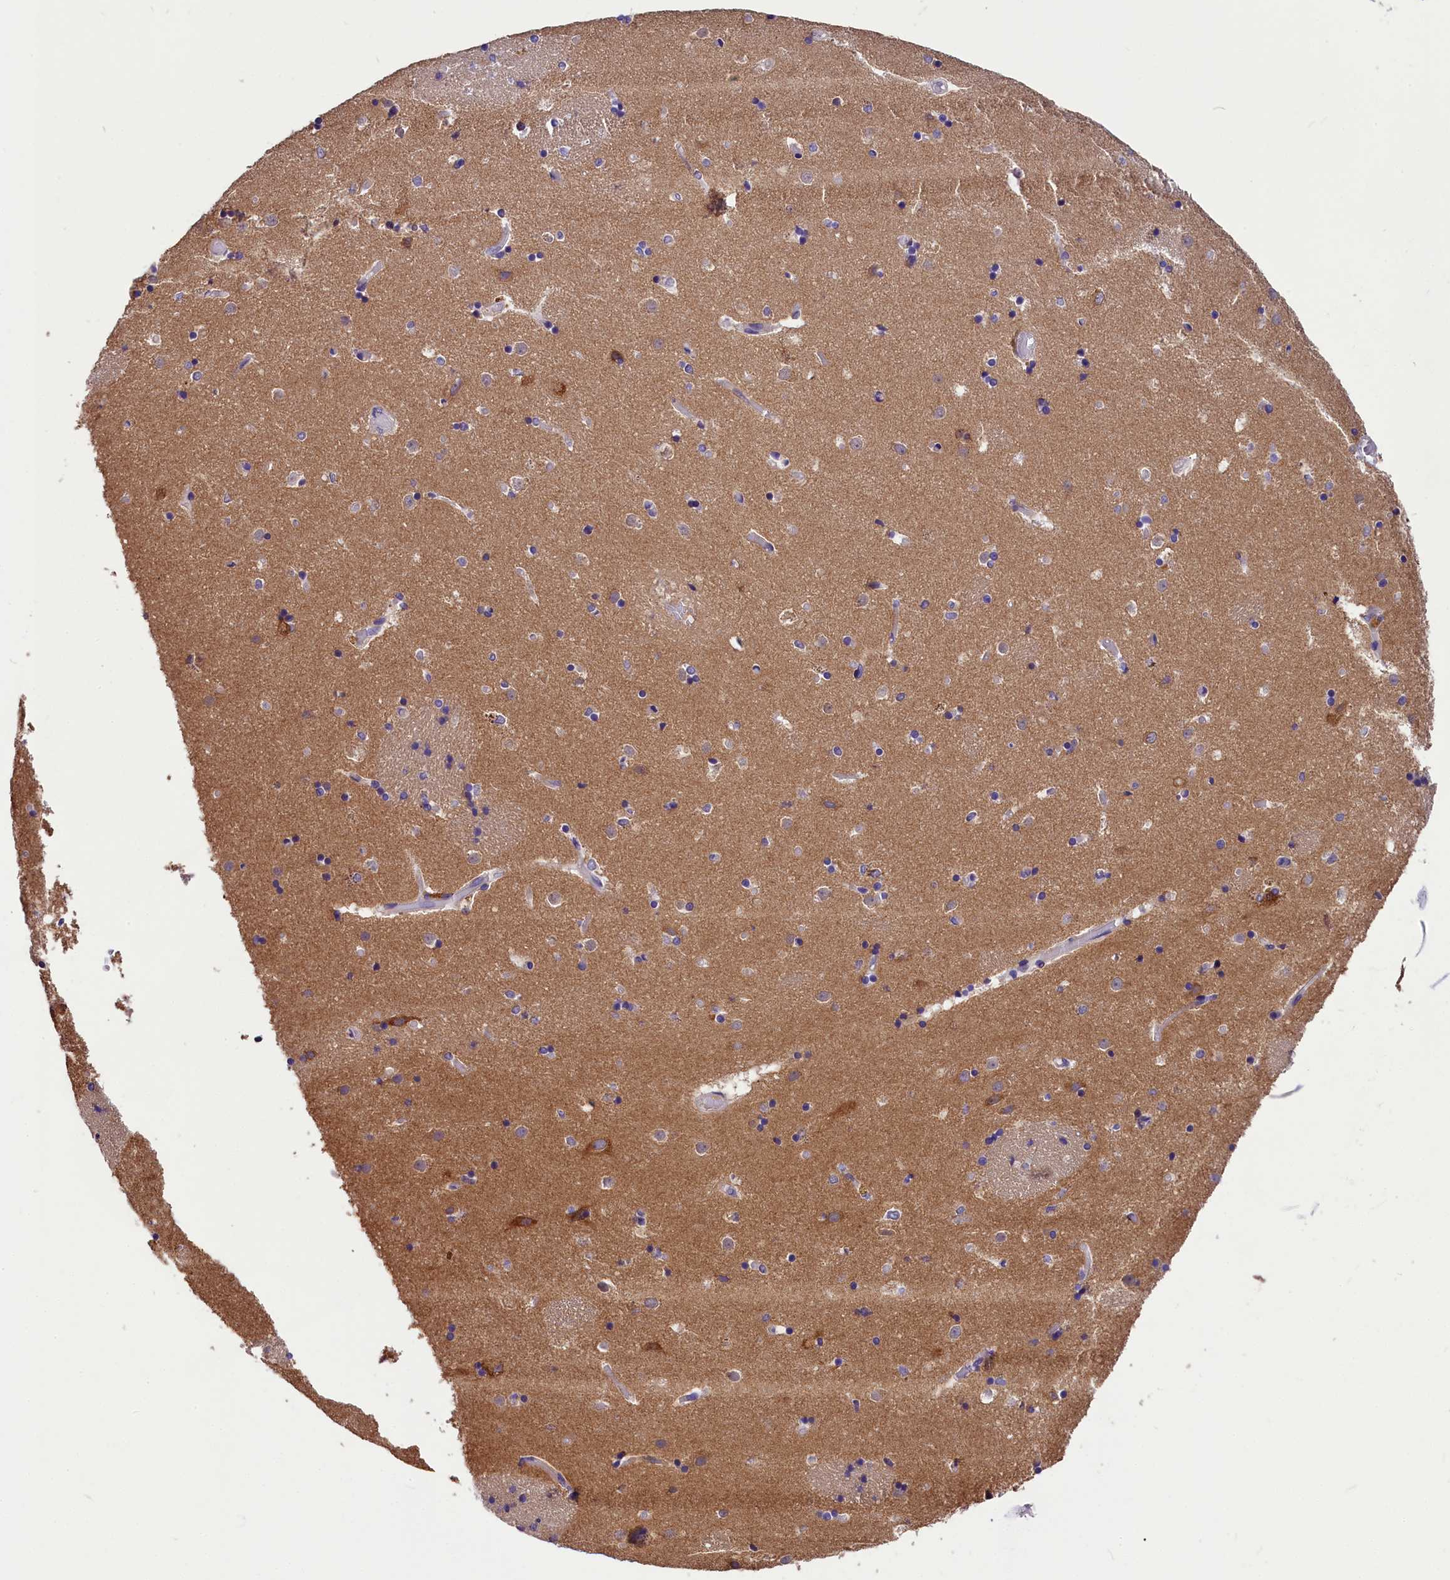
{"staining": {"intensity": "weak", "quantity": "<25%", "location": "cytoplasmic/membranous"}, "tissue": "caudate", "cell_type": "Glial cells", "image_type": "normal", "snomed": [{"axis": "morphology", "description": "Normal tissue, NOS"}, {"axis": "topography", "description": "Lateral ventricle wall"}], "caption": "The histopathology image exhibits no staining of glial cells in normal caudate. (Brightfield microscopy of DAB (3,3'-diaminobenzidine) IHC at high magnification).", "gene": "AP3B2", "patient": {"sex": "female", "age": 52}}